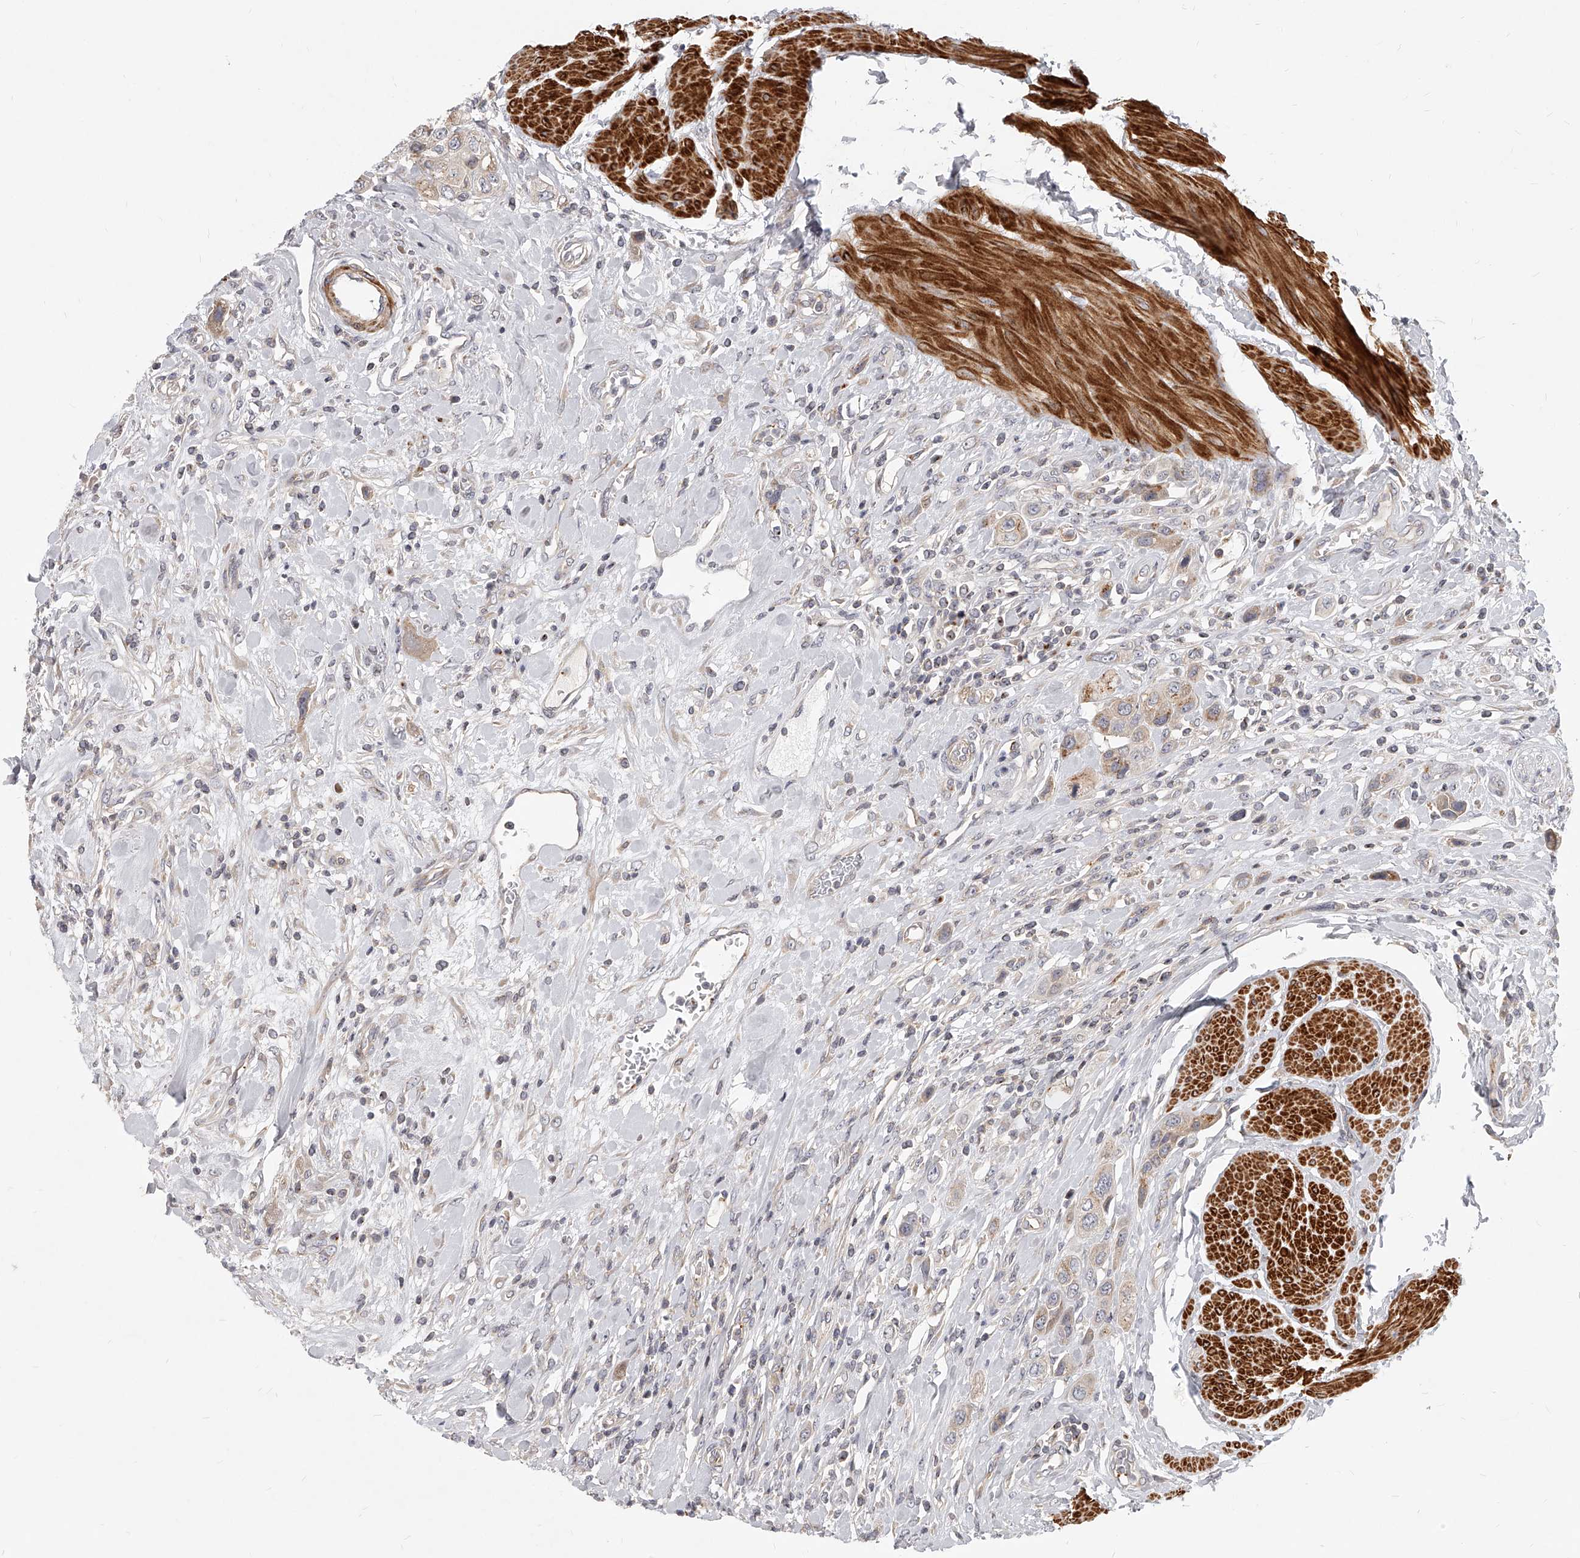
{"staining": {"intensity": "weak", "quantity": ">75%", "location": "cytoplasmic/membranous"}, "tissue": "urothelial cancer", "cell_type": "Tumor cells", "image_type": "cancer", "snomed": [{"axis": "morphology", "description": "Urothelial carcinoma, High grade"}, {"axis": "topography", "description": "Urinary bladder"}], "caption": "A brown stain shows weak cytoplasmic/membranous expression of a protein in urothelial cancer tumor cells.", "gene": "SLC37A1", "patient": {"sex": "male", "age": 50}}